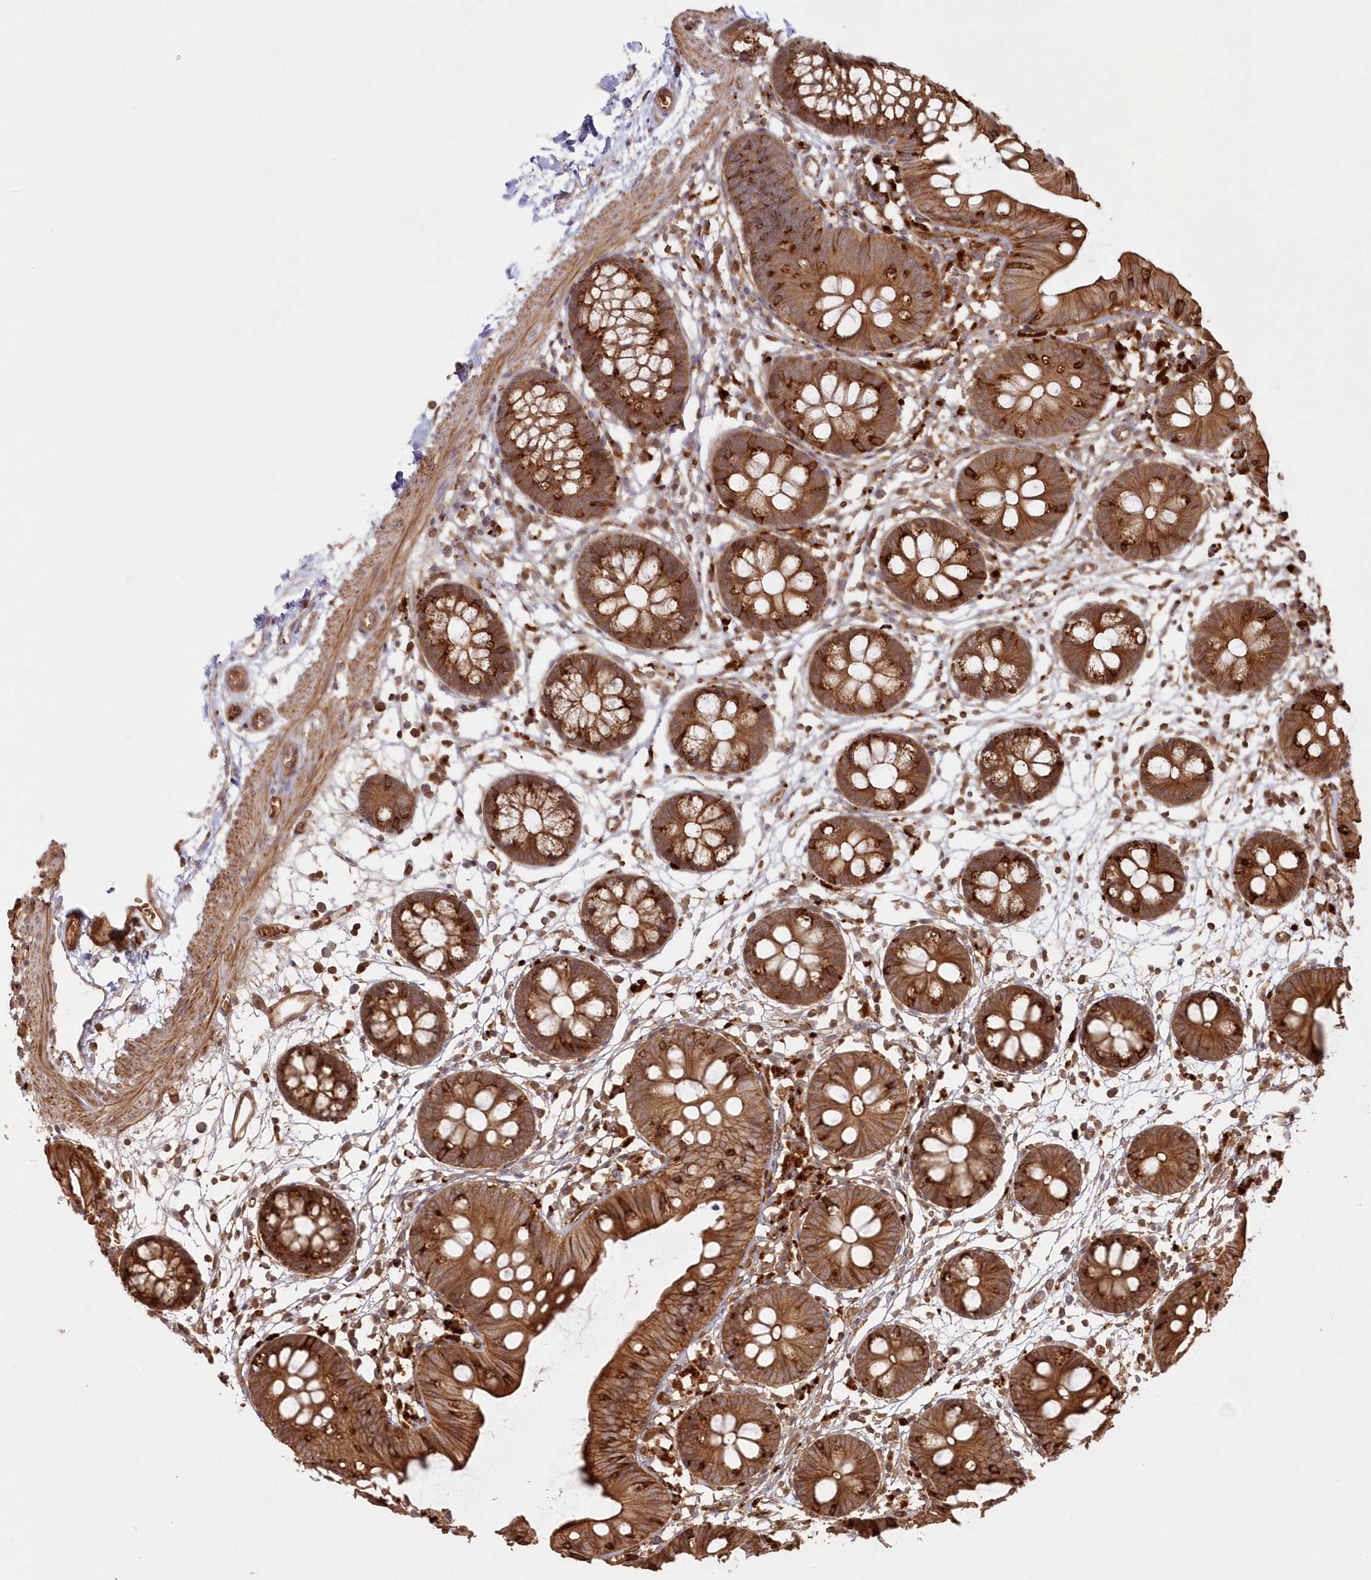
{"staining": {"intensity": "moderate", "quantity": ">75%", "location": "cytoplasmic/membranous"}, "tissue": "colon", "cell_type": "Endothelial cells", "image_type": "normal", "snomed": [{"axis": "morphology", "description": "Normal tissue, NOS"}, {"axis": "topography", "description": "Colon"}], "caption": "This photomicrograph displays immunohistochemistry (IHC) staining of benign colon, with medium moderate cytoplasmic/membranous expression in approximately >75% of endothelial cells.", "gene": "RGCC", "patient": {"sex": "male", "age": 56}}